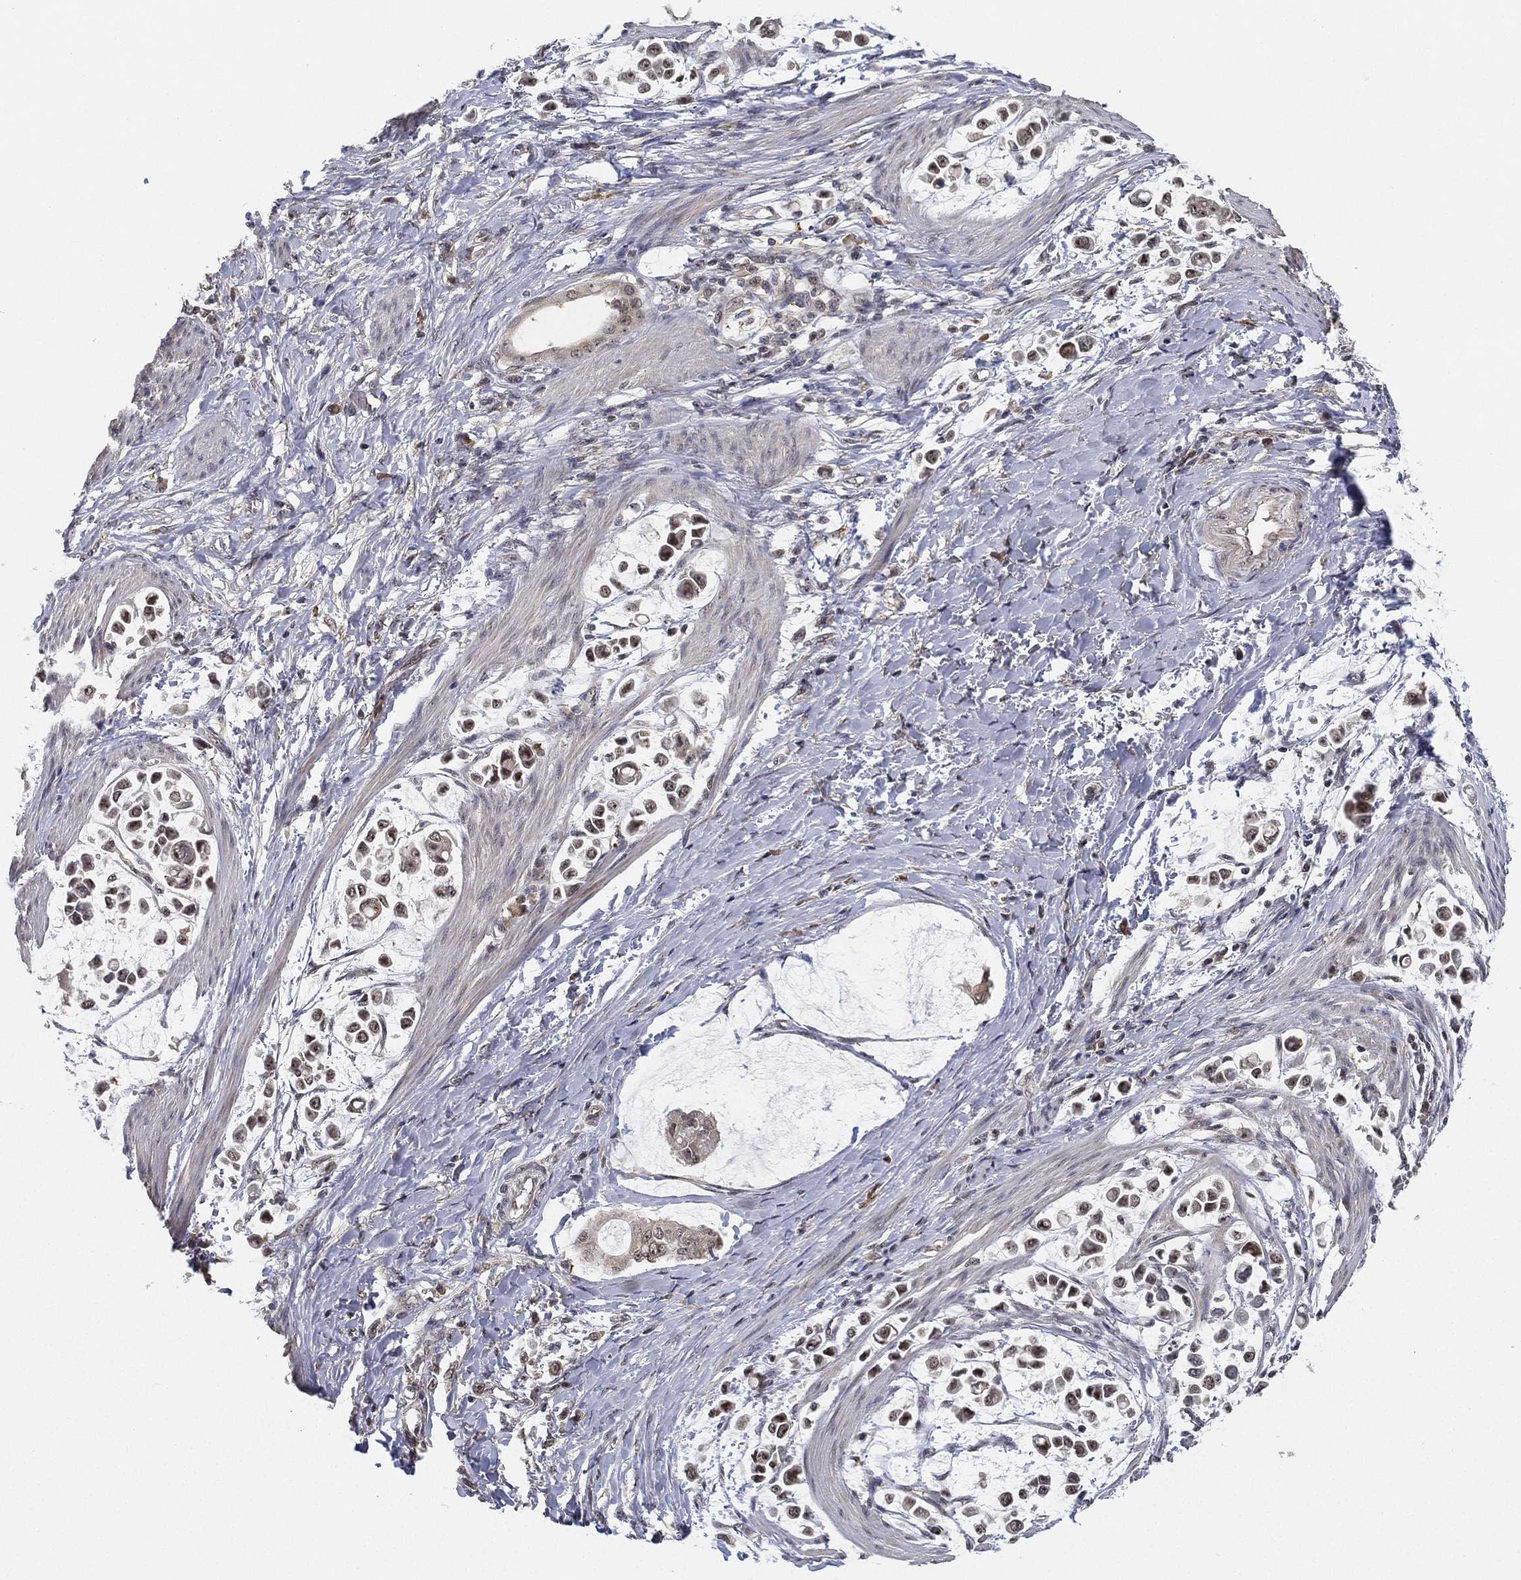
{"staining": {"intensity": "strong", "quantity": "<25%", "location": "nuclear"}, "tissue": "stomach cancer", "cell_type": "Tumor cells", "image_type": "cancer", "snomed": [{"axis": "morphology", "description": "Adenocarcinoma, NOS"}, {"axis": "topography", "description": "Stomach"}], "caption": "Adenocarcinoma (stomach) stained with a protein marker reveals strong staining in tumor cells.", "gene": "PPP1R16B", "patient": {"sex": "male", "age": 82}}